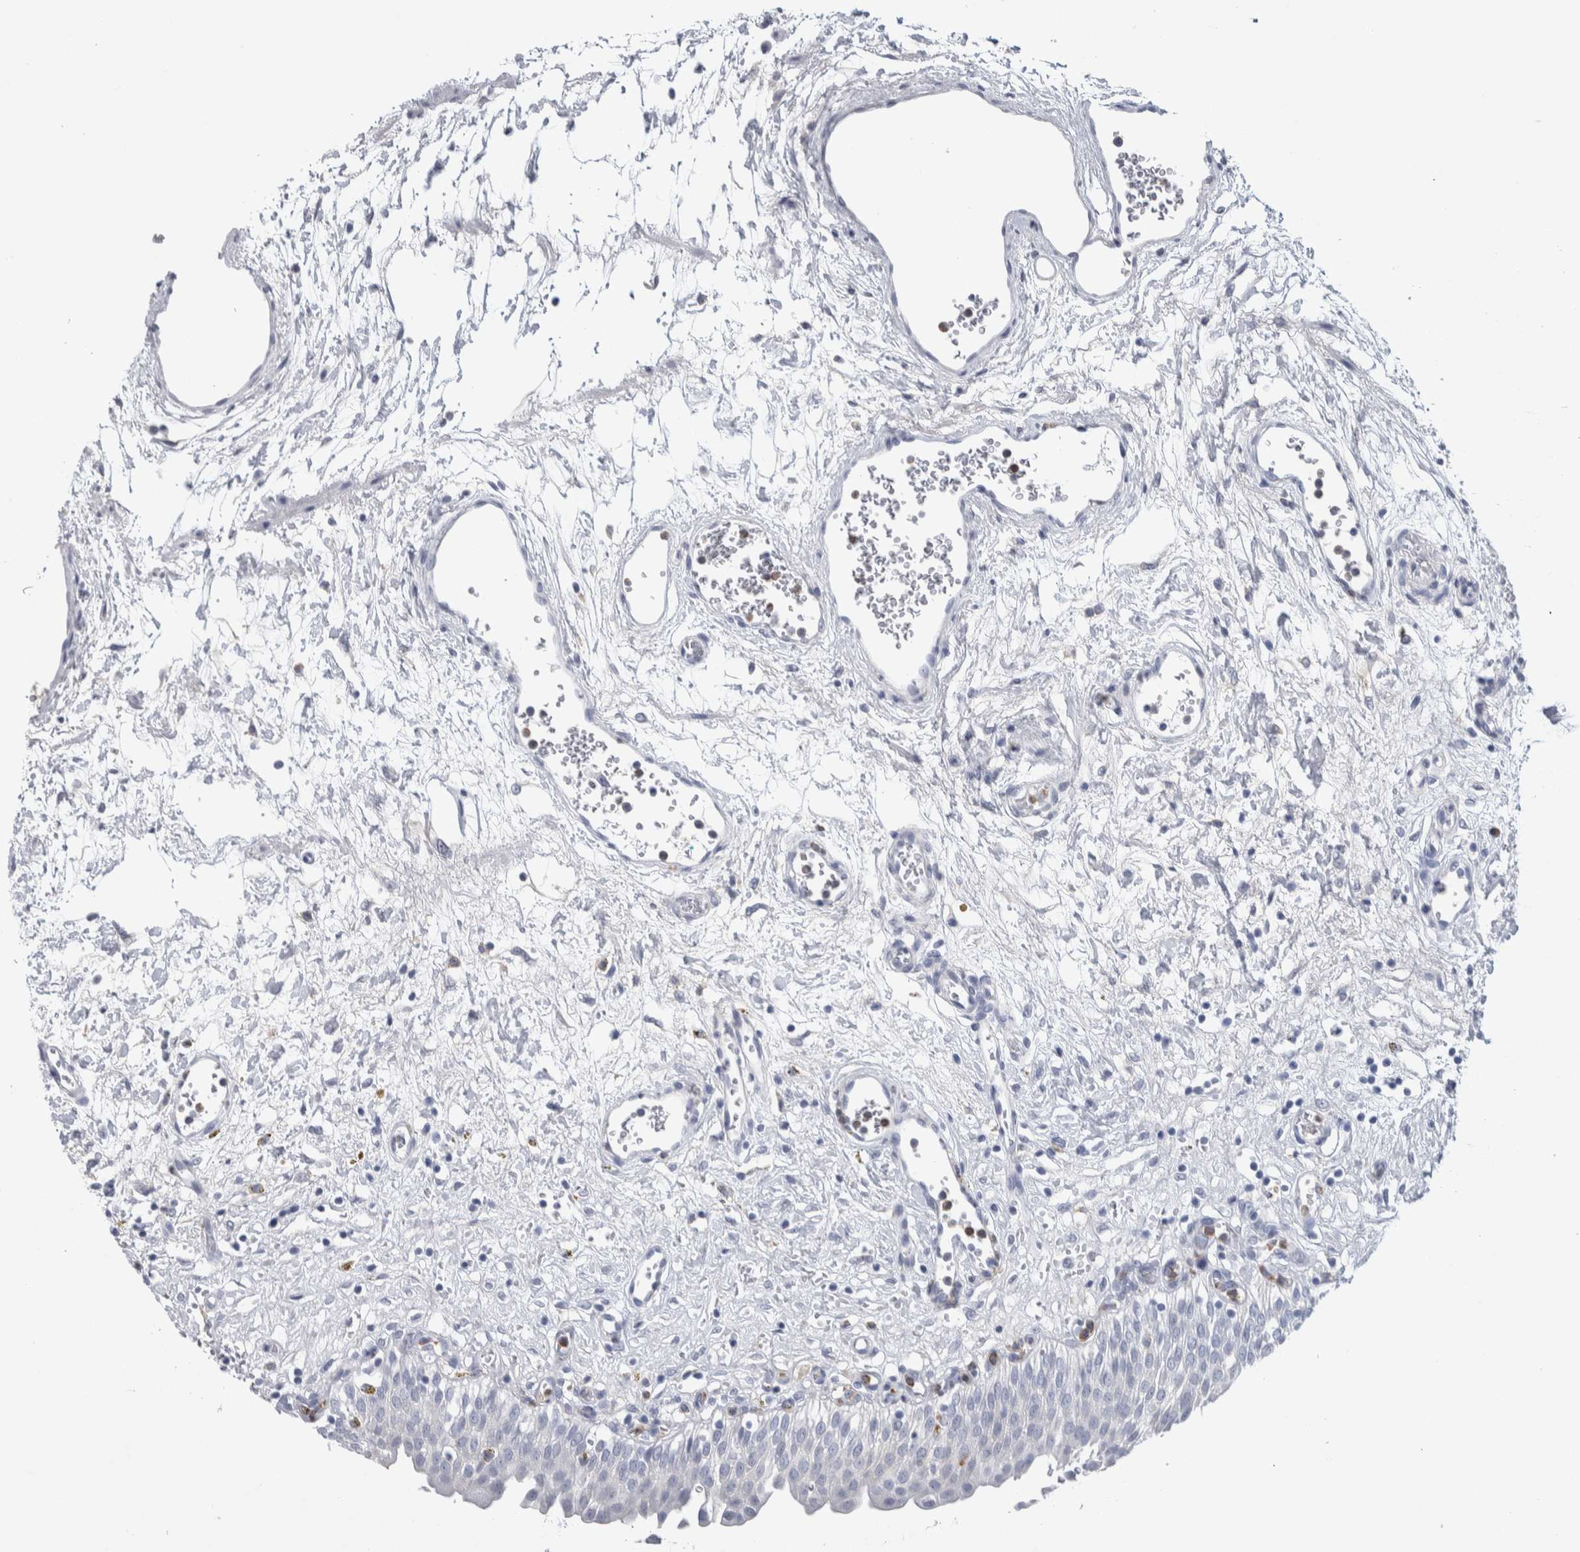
{"staining": {"intensity": "negative", "quantity": "none", "location": "none"}, "tissue": "urinary bladder", "cell_type": "Urothelial cells", "image_type": "normal", "snomed": [{"axis": "morphology", "description": "Urothelial carcinoma, High grade"}, {"axis": "topography", "description": "Urinary bladder"}], "caption": "Immunohistochemistry (IHC) photomicrograph of benign human urinary bladder stained for a protein (brown), which exhibits no expression in urothelial cells. The staining was performed using DAB to visualize the protein expression in brown, while the nuclei were stained in blue with hematoxylin (Magnification: 20x).", "gene": "LURAP1L", "patient": {"sex": "male", "age": 46}}